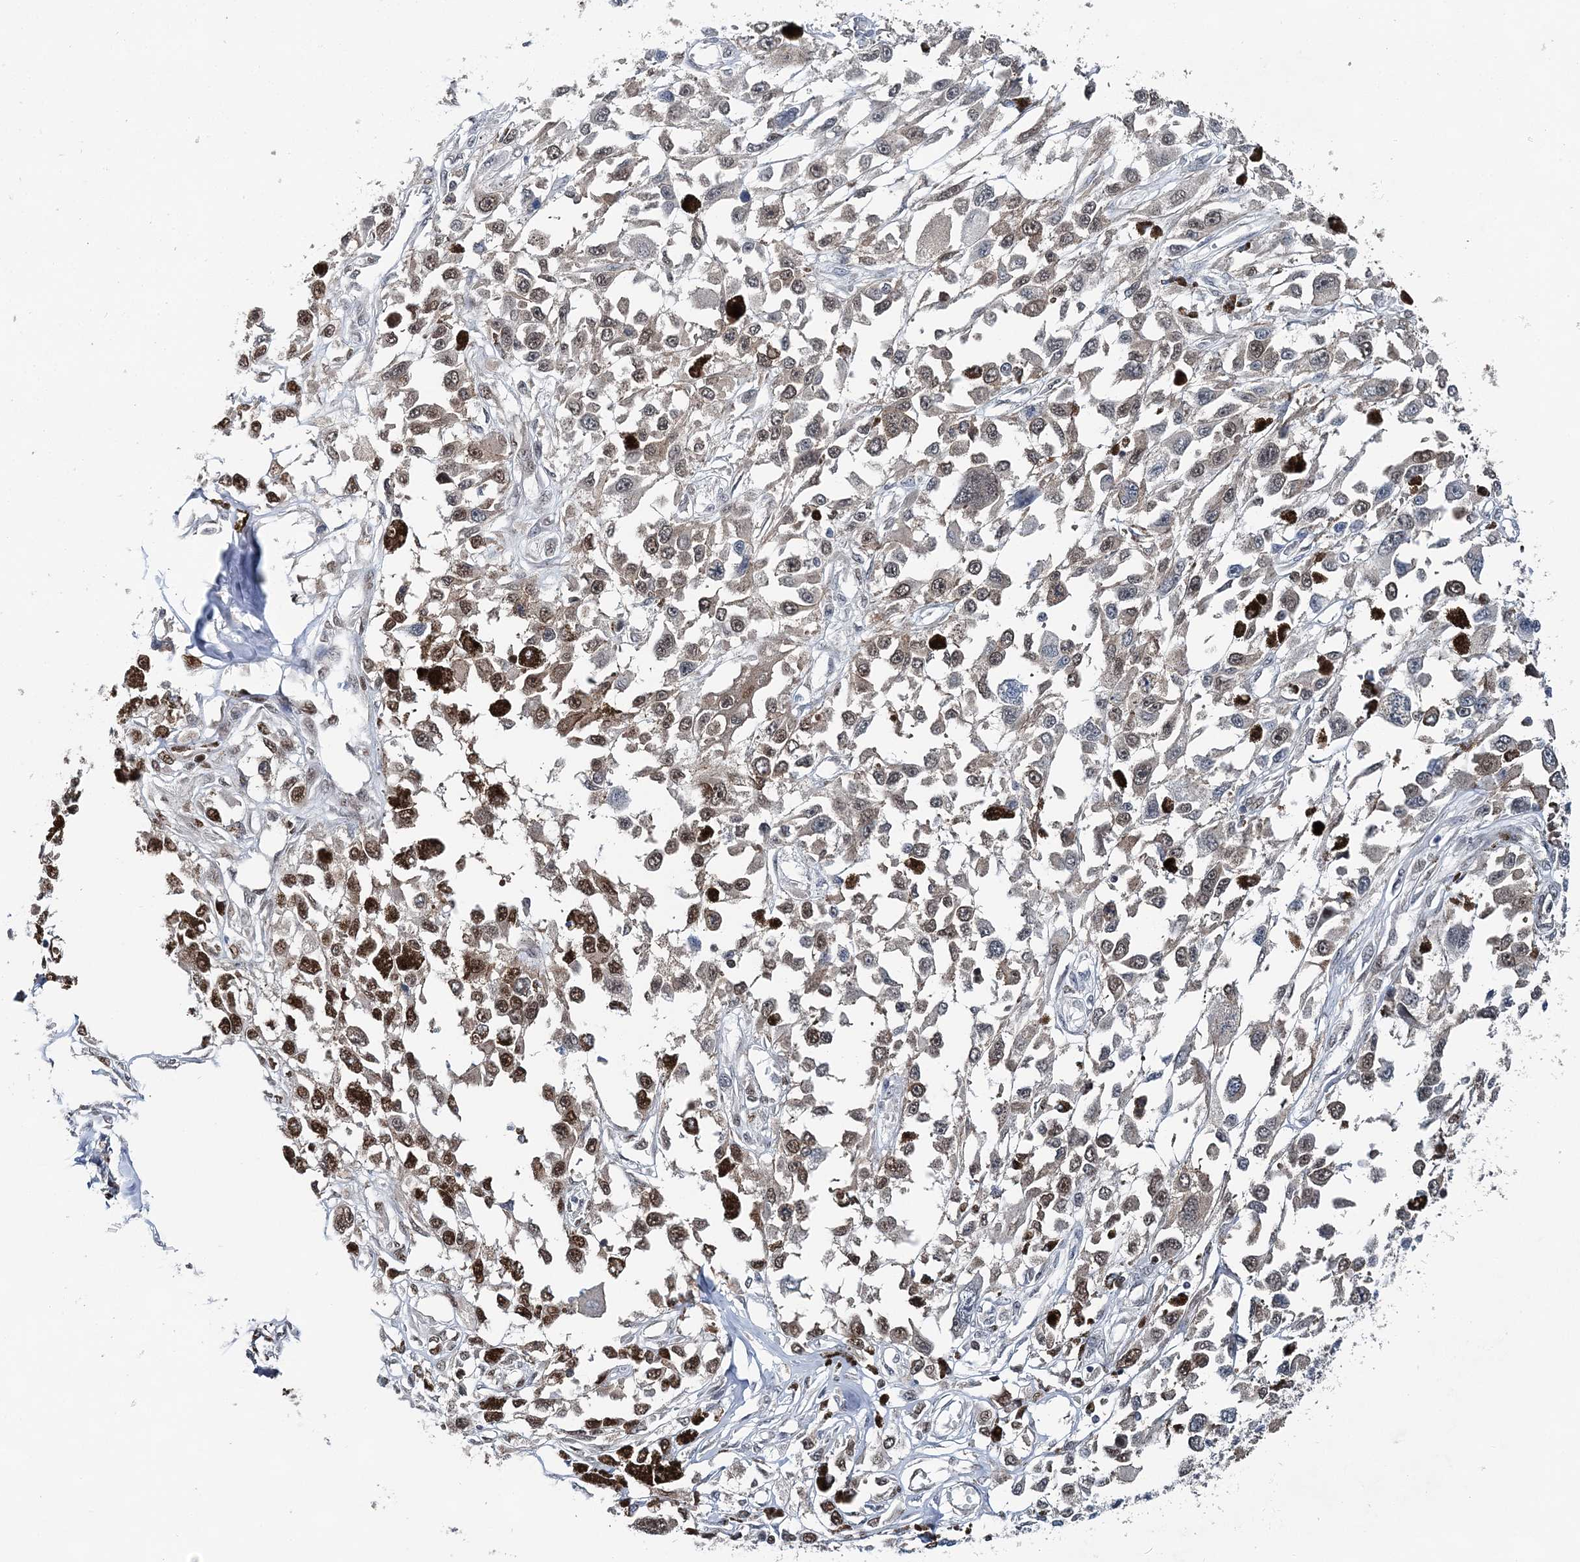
{"staining": {"intensity": "strong", "quantity": "25%-75%", "location": "cytoplasmic/membranous,nuclear"}, "tissue": "melanoma", "cell_type": "Tumor cells", "image_type": "cancer", "snomed": [{"axis": "morphology", "description": "Malignant melanoma, Metastatic site"}, {"axis": "topography", "description": "Lymph node"}], "caption": "Immunohistochemistry of human melanoma shows high levels of strong cytoplasmic/membranous and nuclear positivity in approximately 25%-75% of tumor cells.", "gene": "HAT1", "patient": {"sex": "male", "age": 59}}